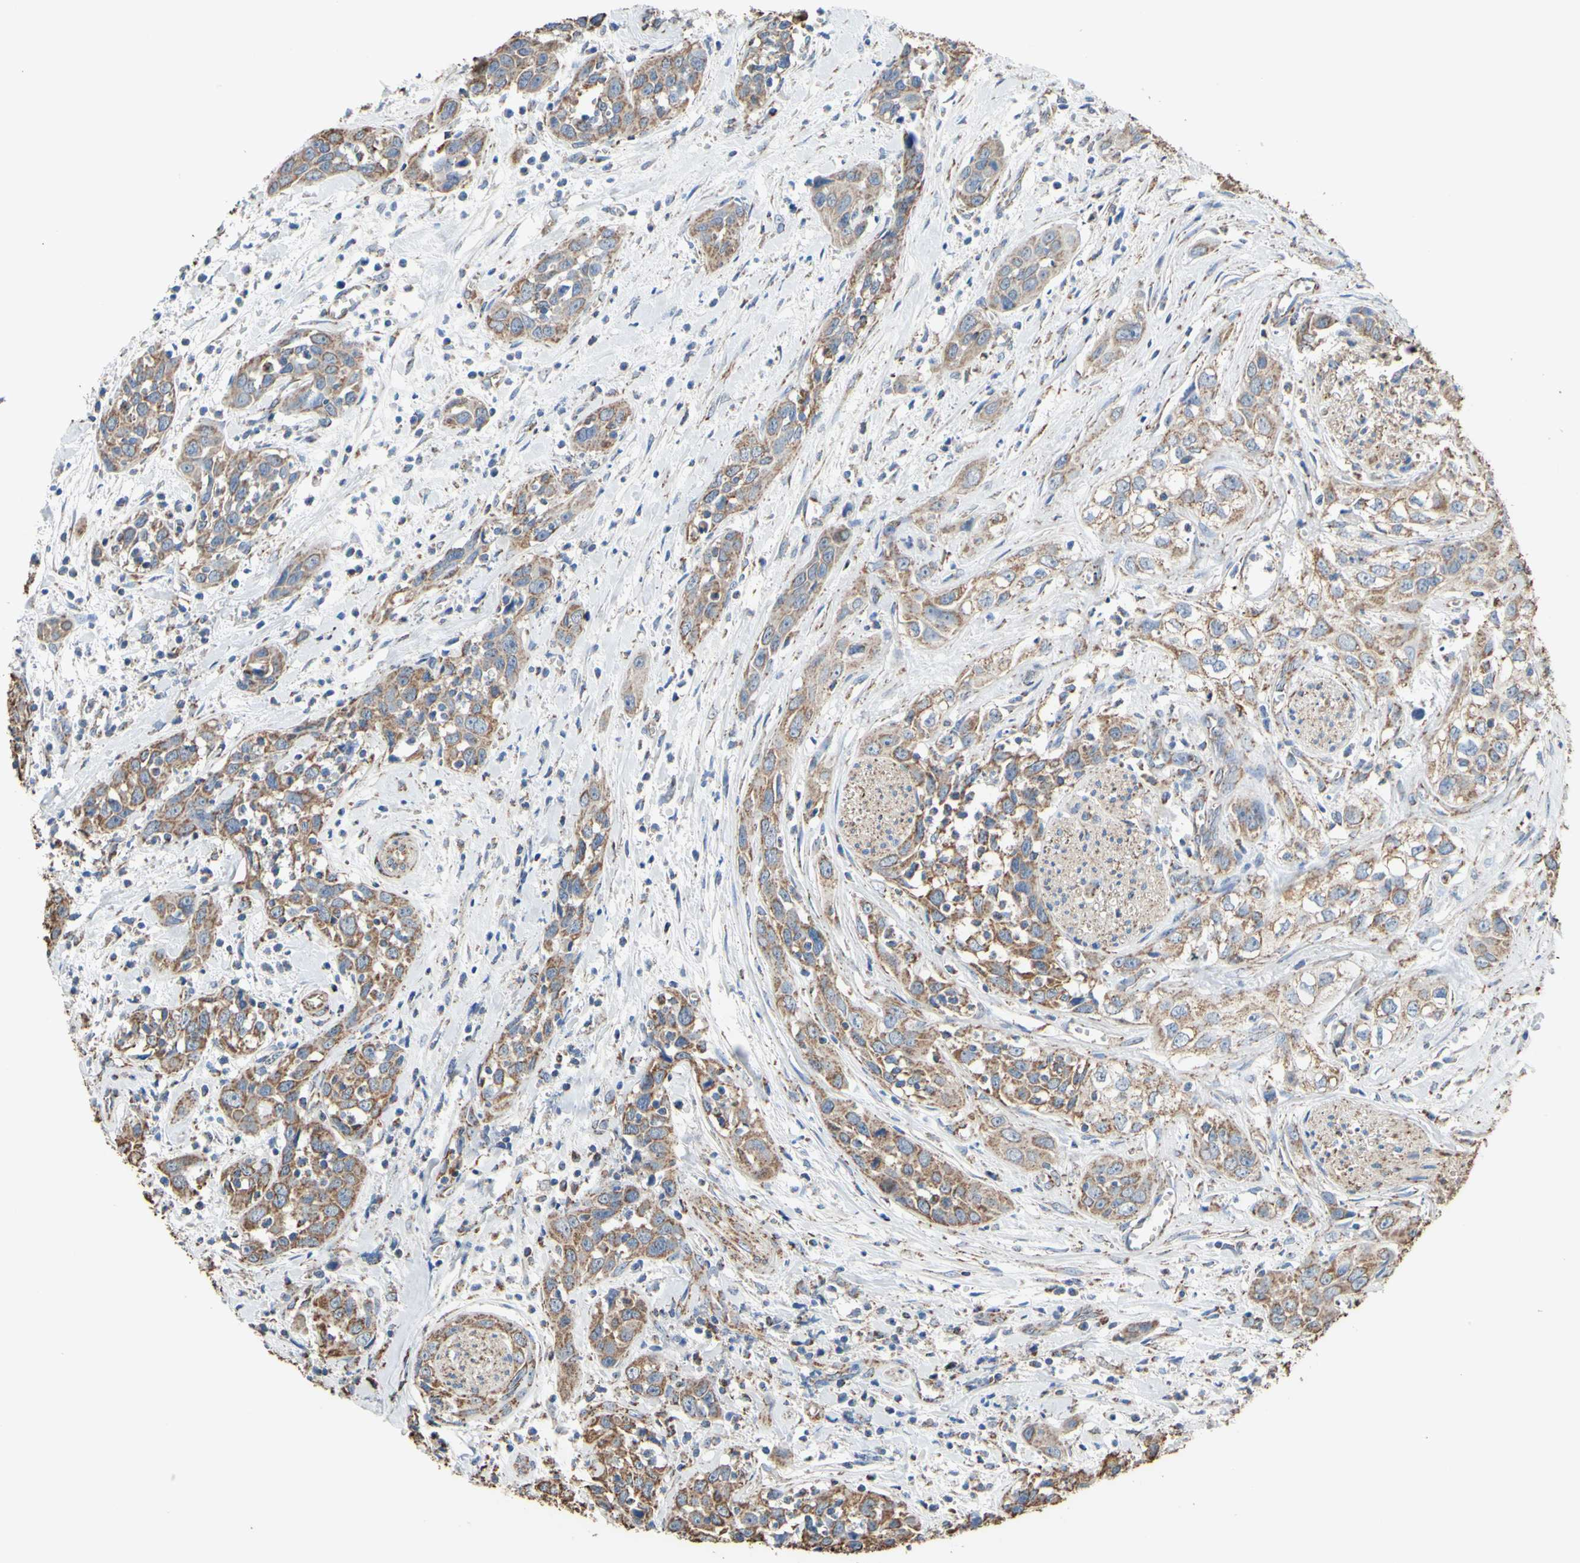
{"staining": {"intensity": "moderate", "quantity": ">75%", "location": "cytoplasmic/membranous"}, "tissue": "head and neck cancer", "cell_type": "Tumor cells", "image_type": "cancer", "snomed": [{"axis": "morphology", "description": "Squamous cell carcinoma, NOS"}, {"axis": "topography", "description": "Oral tissue"}, {"axis": "topography", "description": "Head-Neck"}], "caption": "DAB (3,3'-diaminobenzidine) immunohistochemical staining of human head and neck squamous cell carcinoma exhibits moderate cytoplasmic/membranous protein staining in approximately >75% of tumor cells. (IHC, brightfield microscopy, high magnification).", "gene": "CMKLR2", "patient": {"sex": "female", "age": 50}}